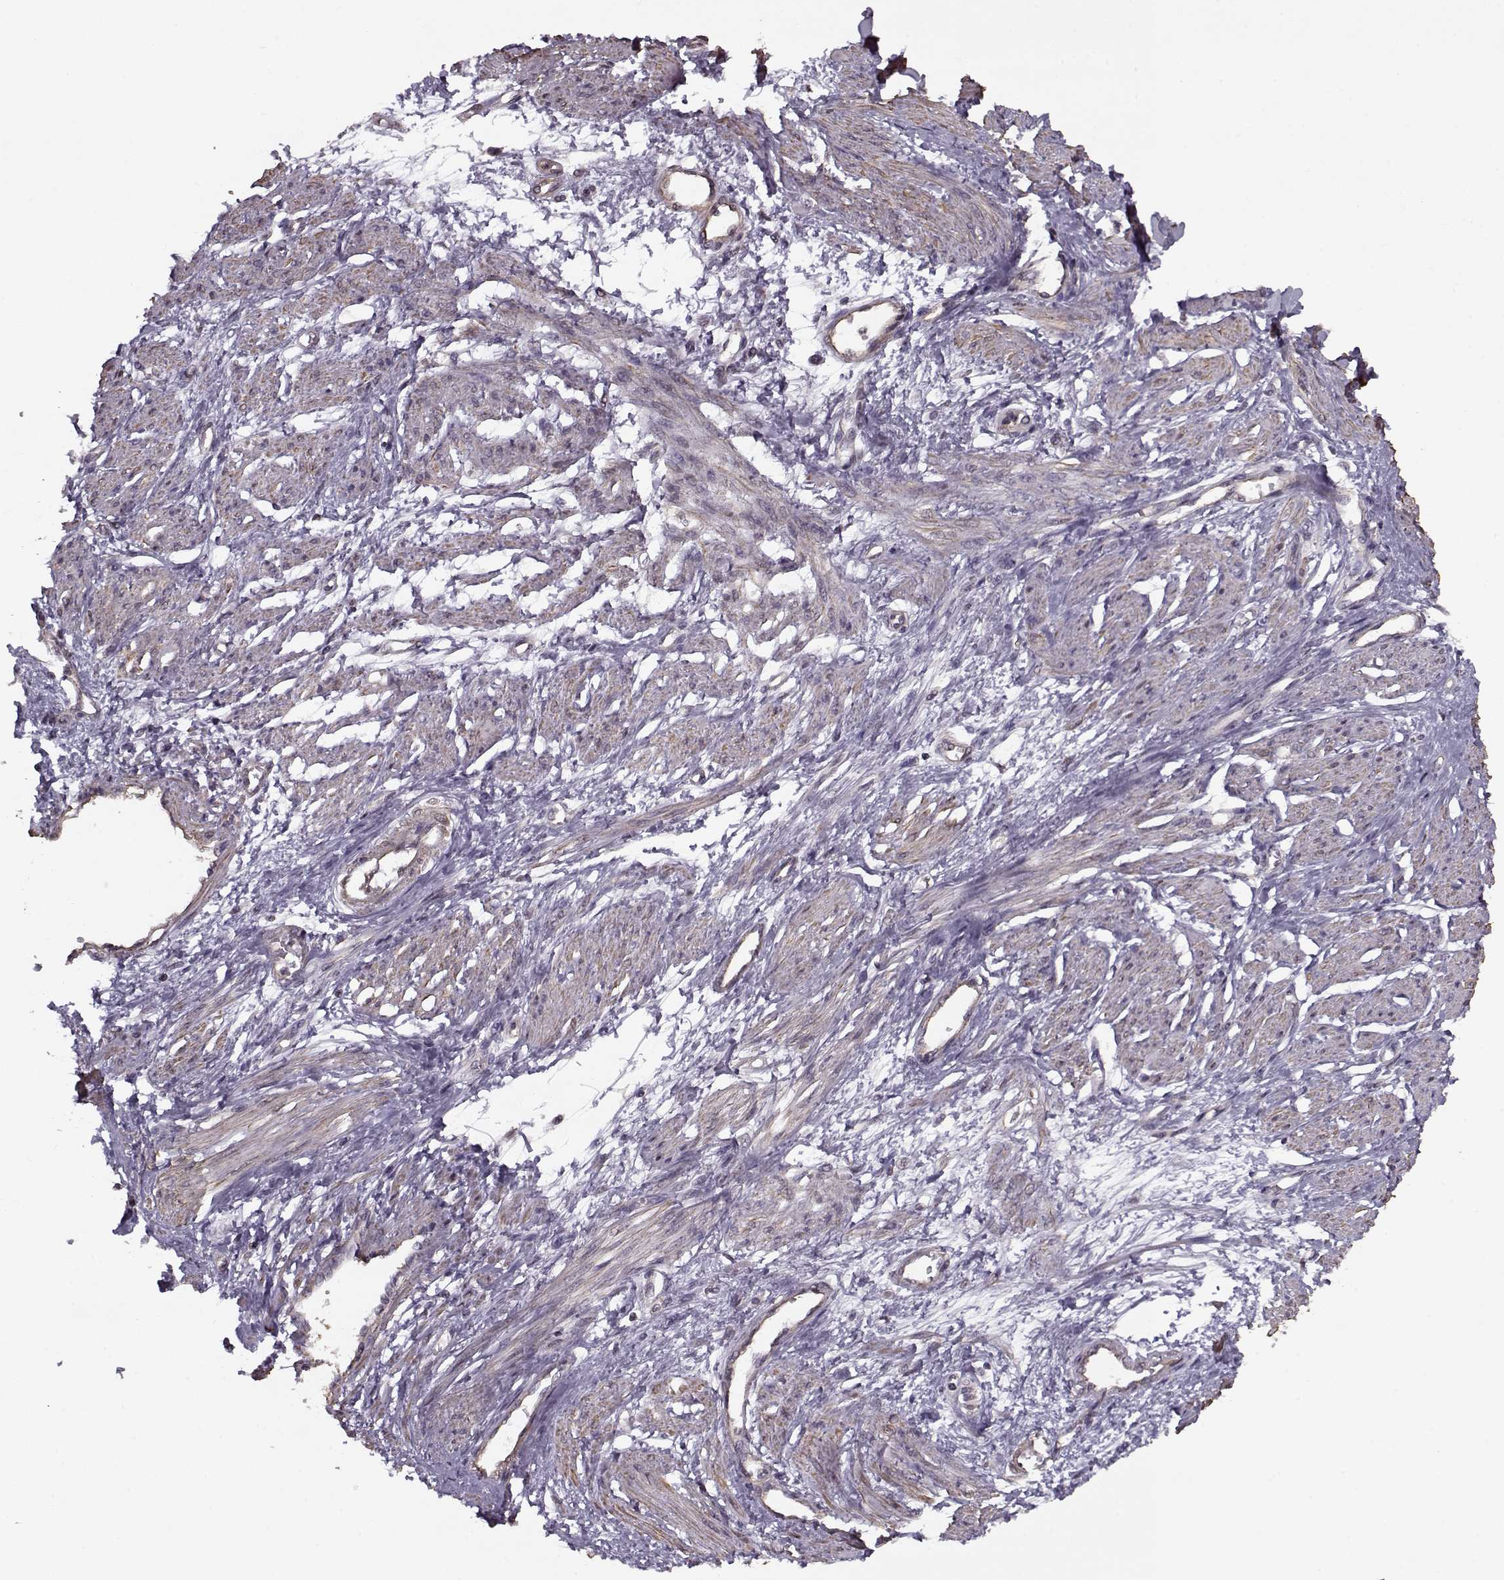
{"staining": {"intensity": "weak", "quantity": ">75%", "location": "cytoplasmic/membranous"}, "tissue": "smooth muscle", "cell_type": "Smooth muscle cells", "image_type": "normal", "snomed": [{"axis": "morphology", "description": "Normal tissue, NOS"}, {"axis": "topography", "description": "Smooth muscle"}, {"axis": "topography", "description": "Uterus"}], "caption": "Unremarkable smooth muscle reveals weak cytoplasmic/membranous staining in approximately >75% of smooth muscle cells.", "gene": "KRT9", "patient": {"sex": "female", "age": 39}}